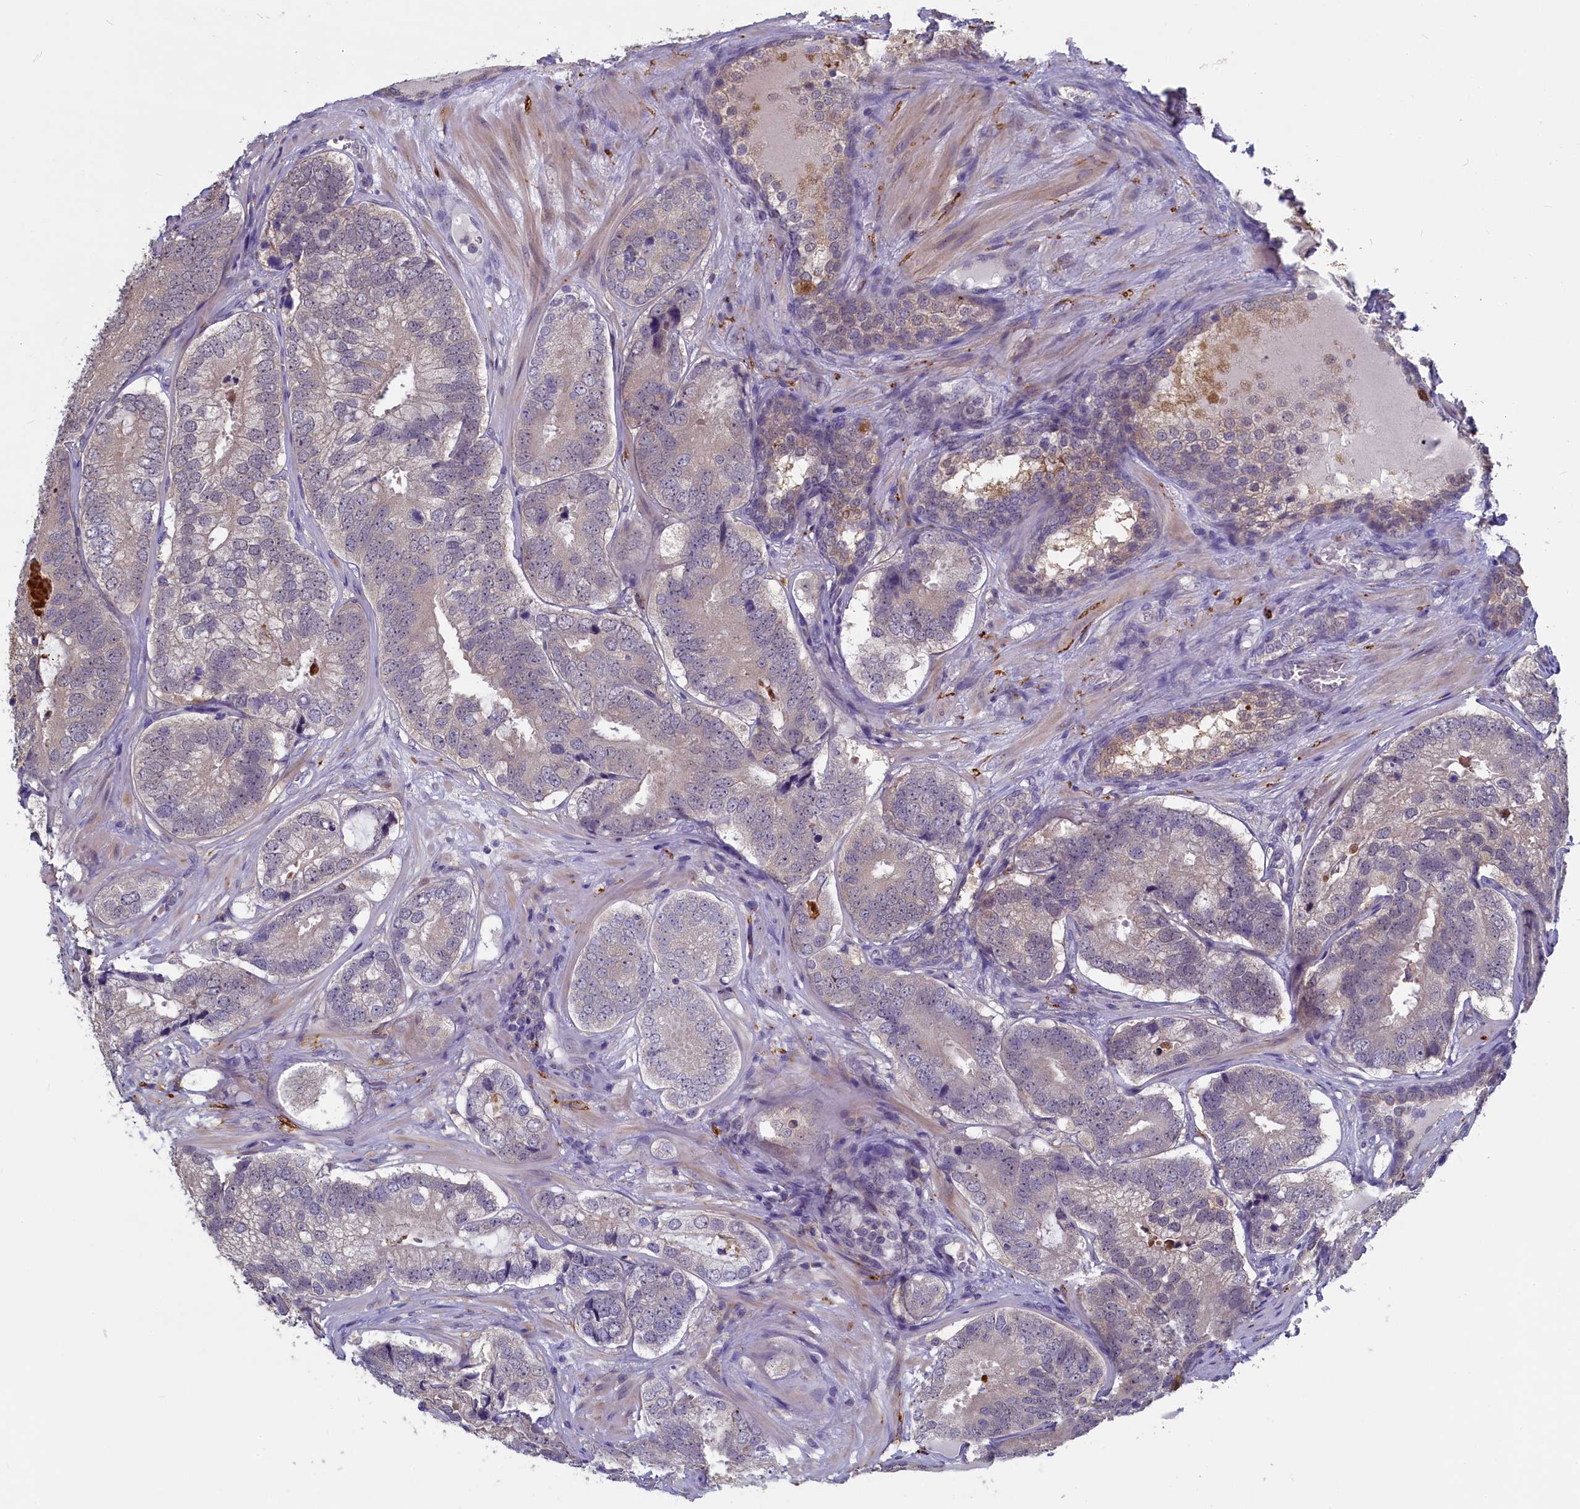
{"staining": {"intensity": "strong", "quantity": "<25%", "location": "cytoplasmic/membranous"}, "tissue": "prostate cancer", "cell_type": "Tumor cells", "image_type": "cancer", "snomed": [{"axis": "morphology", "description": "Adenocarcinoma, High grade"}, {"axis": "topography", "description": "Prostate"}], "caption": "There is medium levels of strong cytoplasmic/membranous positivity in tumor cells of prostate cancer (adenocarcinoma (high-grade)), as demonstrated by immunohistochemical staining (brown color).", "gene": "UCHL3", "patient": {"sex": "male", "age": 63}}